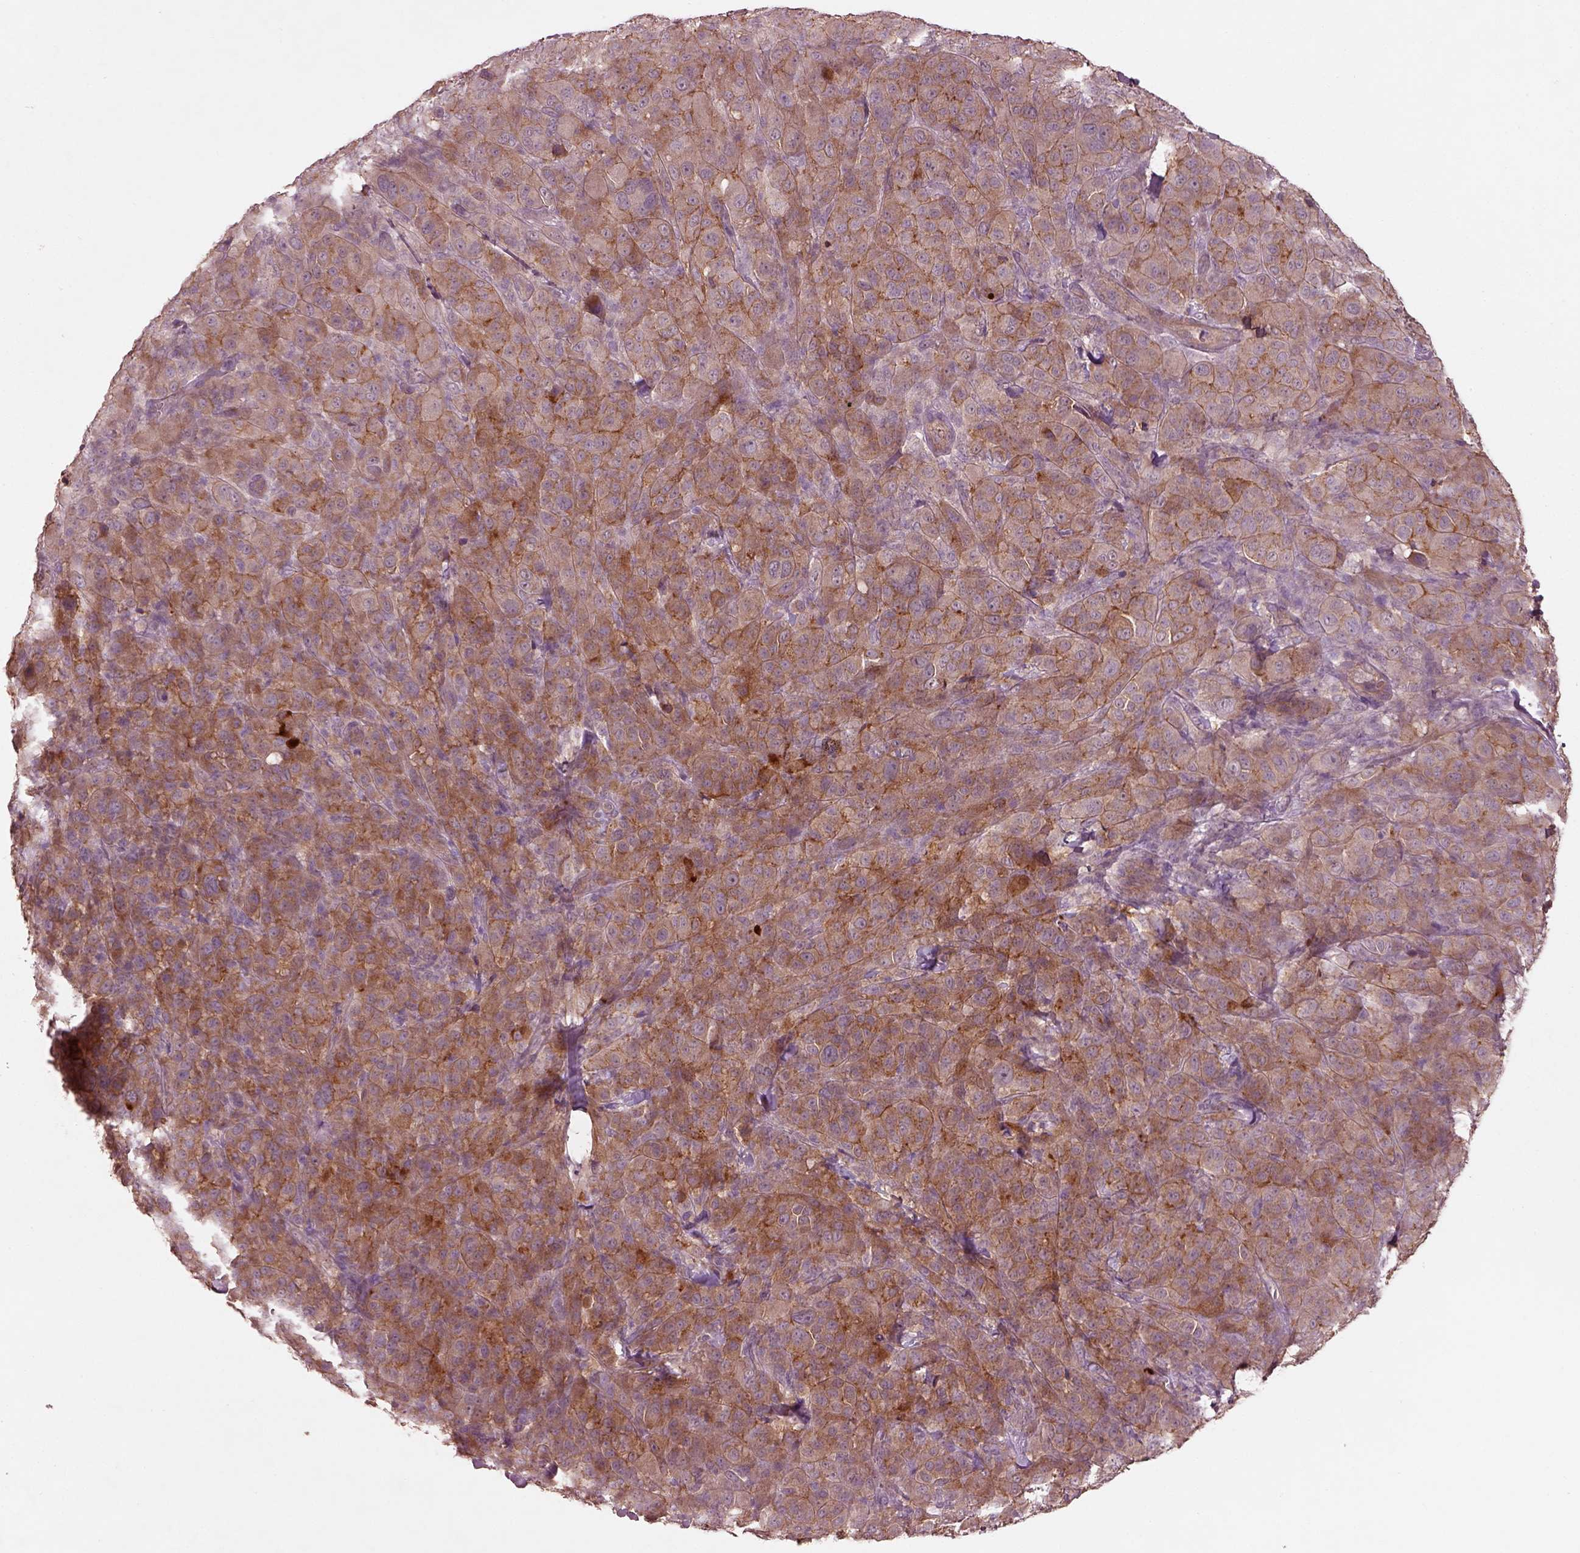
{"staining": {"intensity": "strong", "quantity": "<25%", "location": "cytoplasmic/membranous"}, "tissue": "melanoma", "cell_type": "Tumor cells", "image_type": "cancer", "snomed": [{"axis": "morphology", "description": "Malignant melanoma, NOS"}, {"axis": "topography", "description": "Skin"}], "caption": "This histopathology image reveals immunohistochemistry (IHC) staining of human melanoma, with medium strong cytoplasmic/membranous expression in about <25% of tumor cells.", "gene": "FAM234A", "patient": {"sex": "female", "age": 87}}